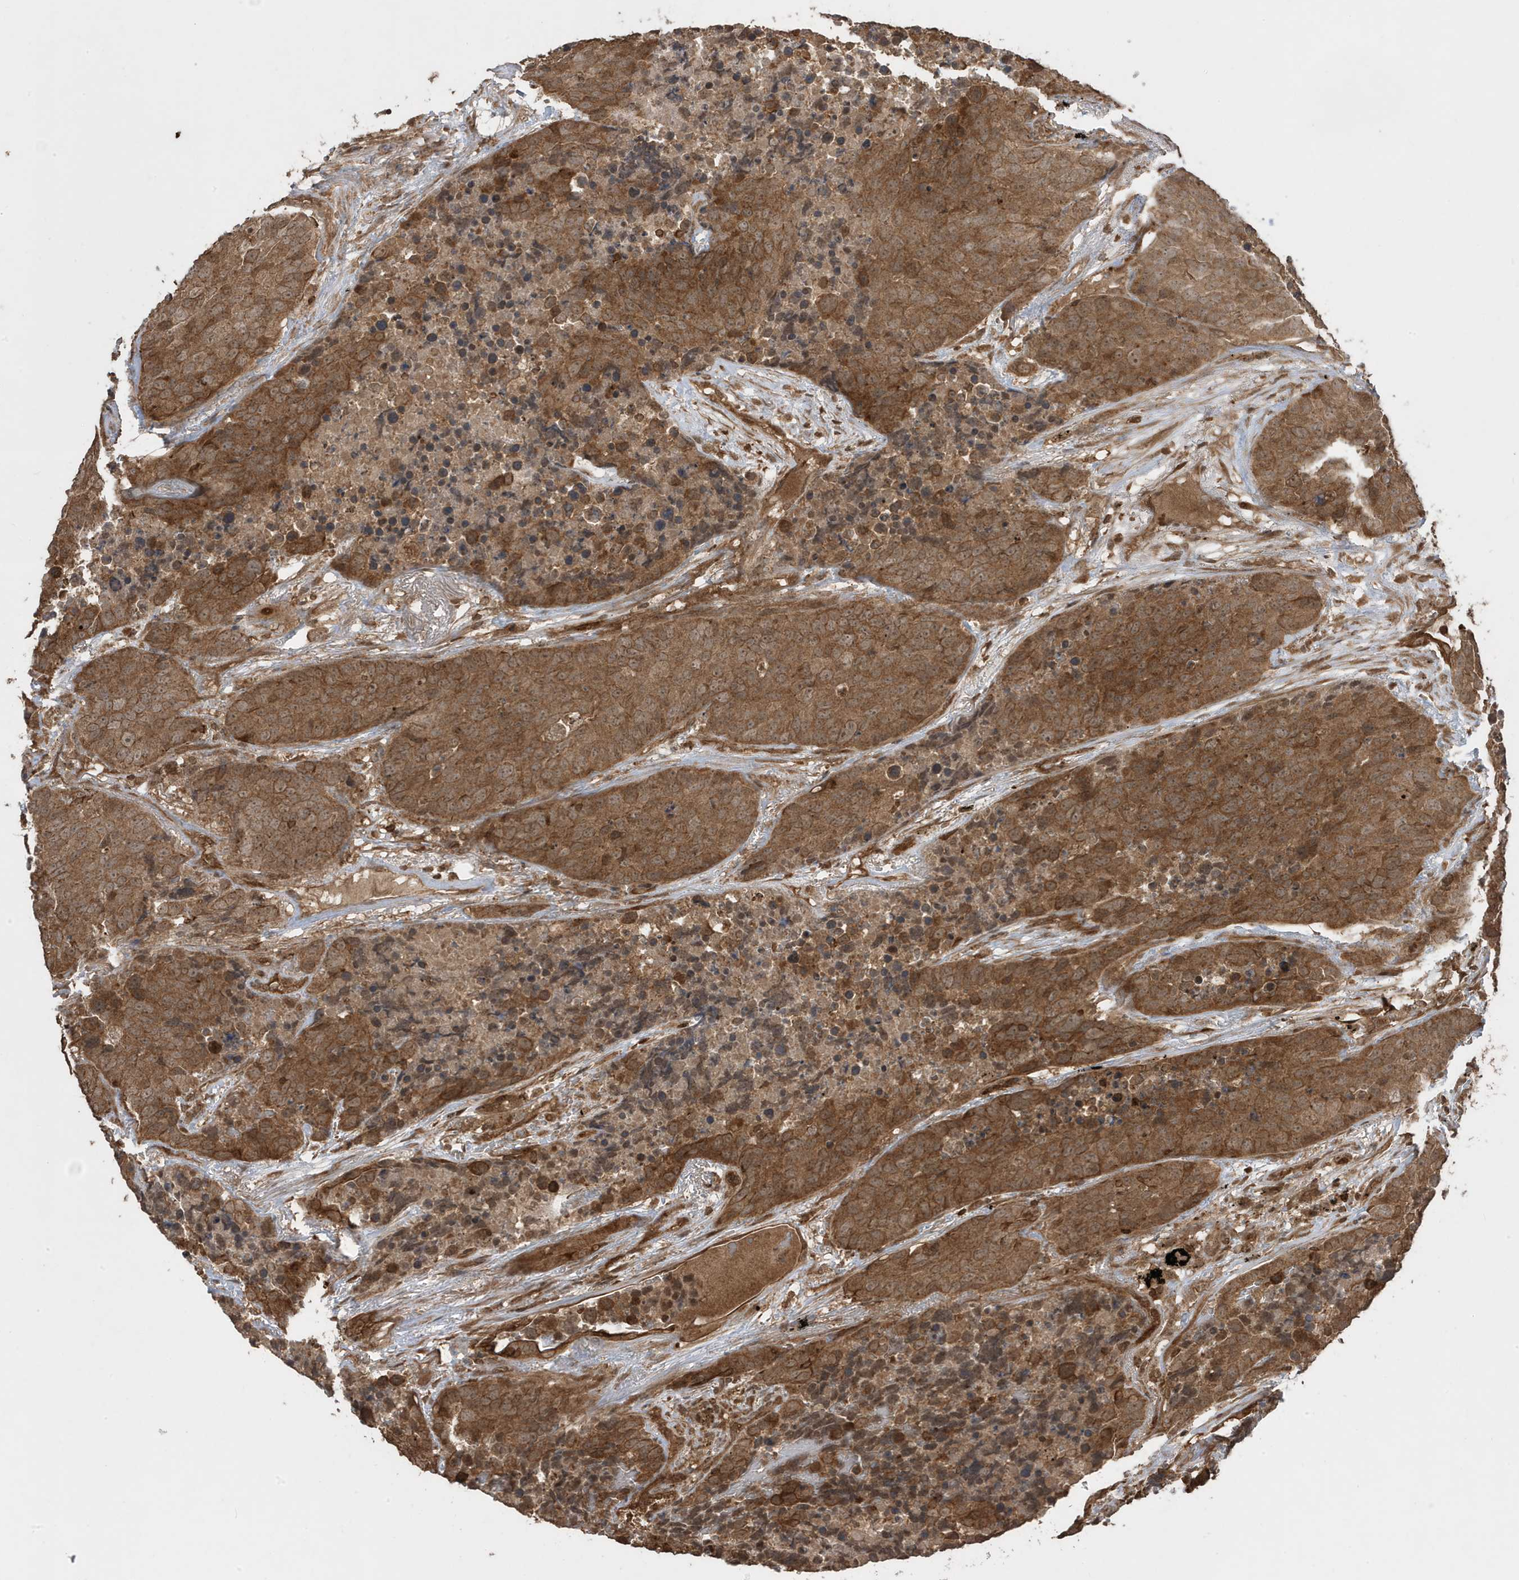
{"staining": {"intensity": "moderate", "quantity": ">75%", "location": "cytoplasmic/membranous"}, "tissue": "carcinoid", "cell_type": "Tumor cells", "image_type": "cancer", "snomed": [{"axis": "morphology", "description": "Carcinoid, malignant, NOS"}, {"axis": "topography", "description": "Lung"}], "caption": "An immunohistochemistry (IHC) histopathology image of neoplastic tissue is shown. Protein staining in brown labels moderate cytoplasmic/membranous positivity in malignant carcinoid within tumor cells.", "gene": "ASAP1", "patient": {"sex": "male", "age": 60}}